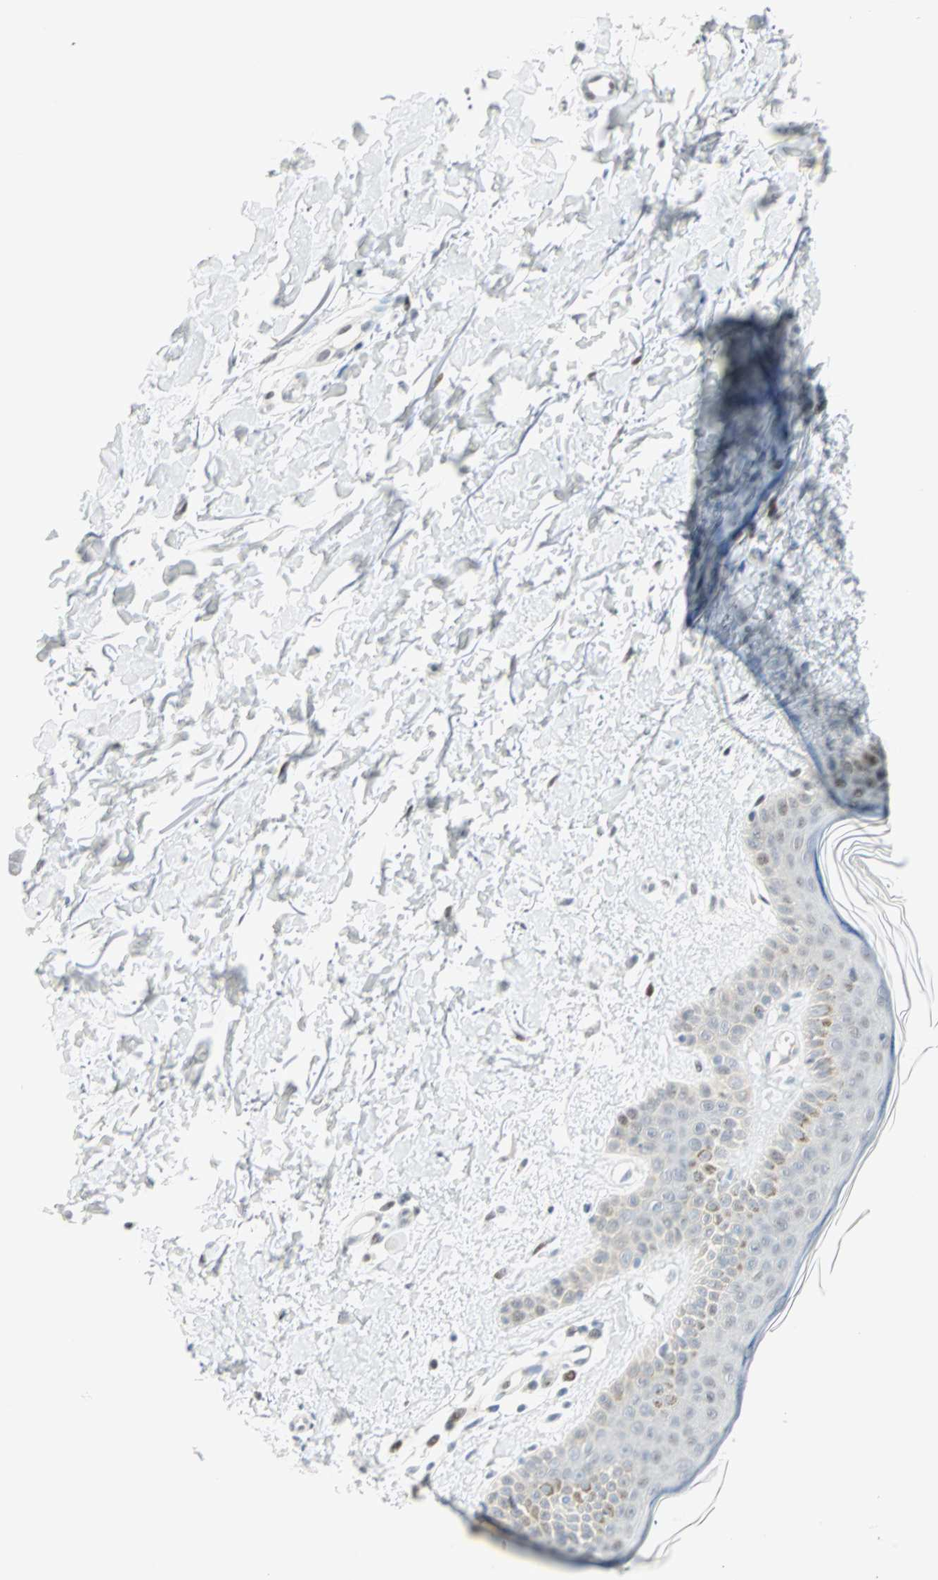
{"staining": {"intensity": "weak", "quantity": "<25%", "location": "nuclear"}, "tissue": "skin", "cell_type": "Fibroblasts", "image_type": "normal", "snomed": [{"axis": "morphology", "description": "Normal tissue, NOS"}, {"axis": "topography", "description": "Skin"}], "caption": "Immunohistochemistry (IHC) histopathology image of unremarkable skin stained for a protein (brown), which reveals no positivity in fibroblasts.", "gene": "PKNOX1", "patient": {"sex": "female", "age": 56}}